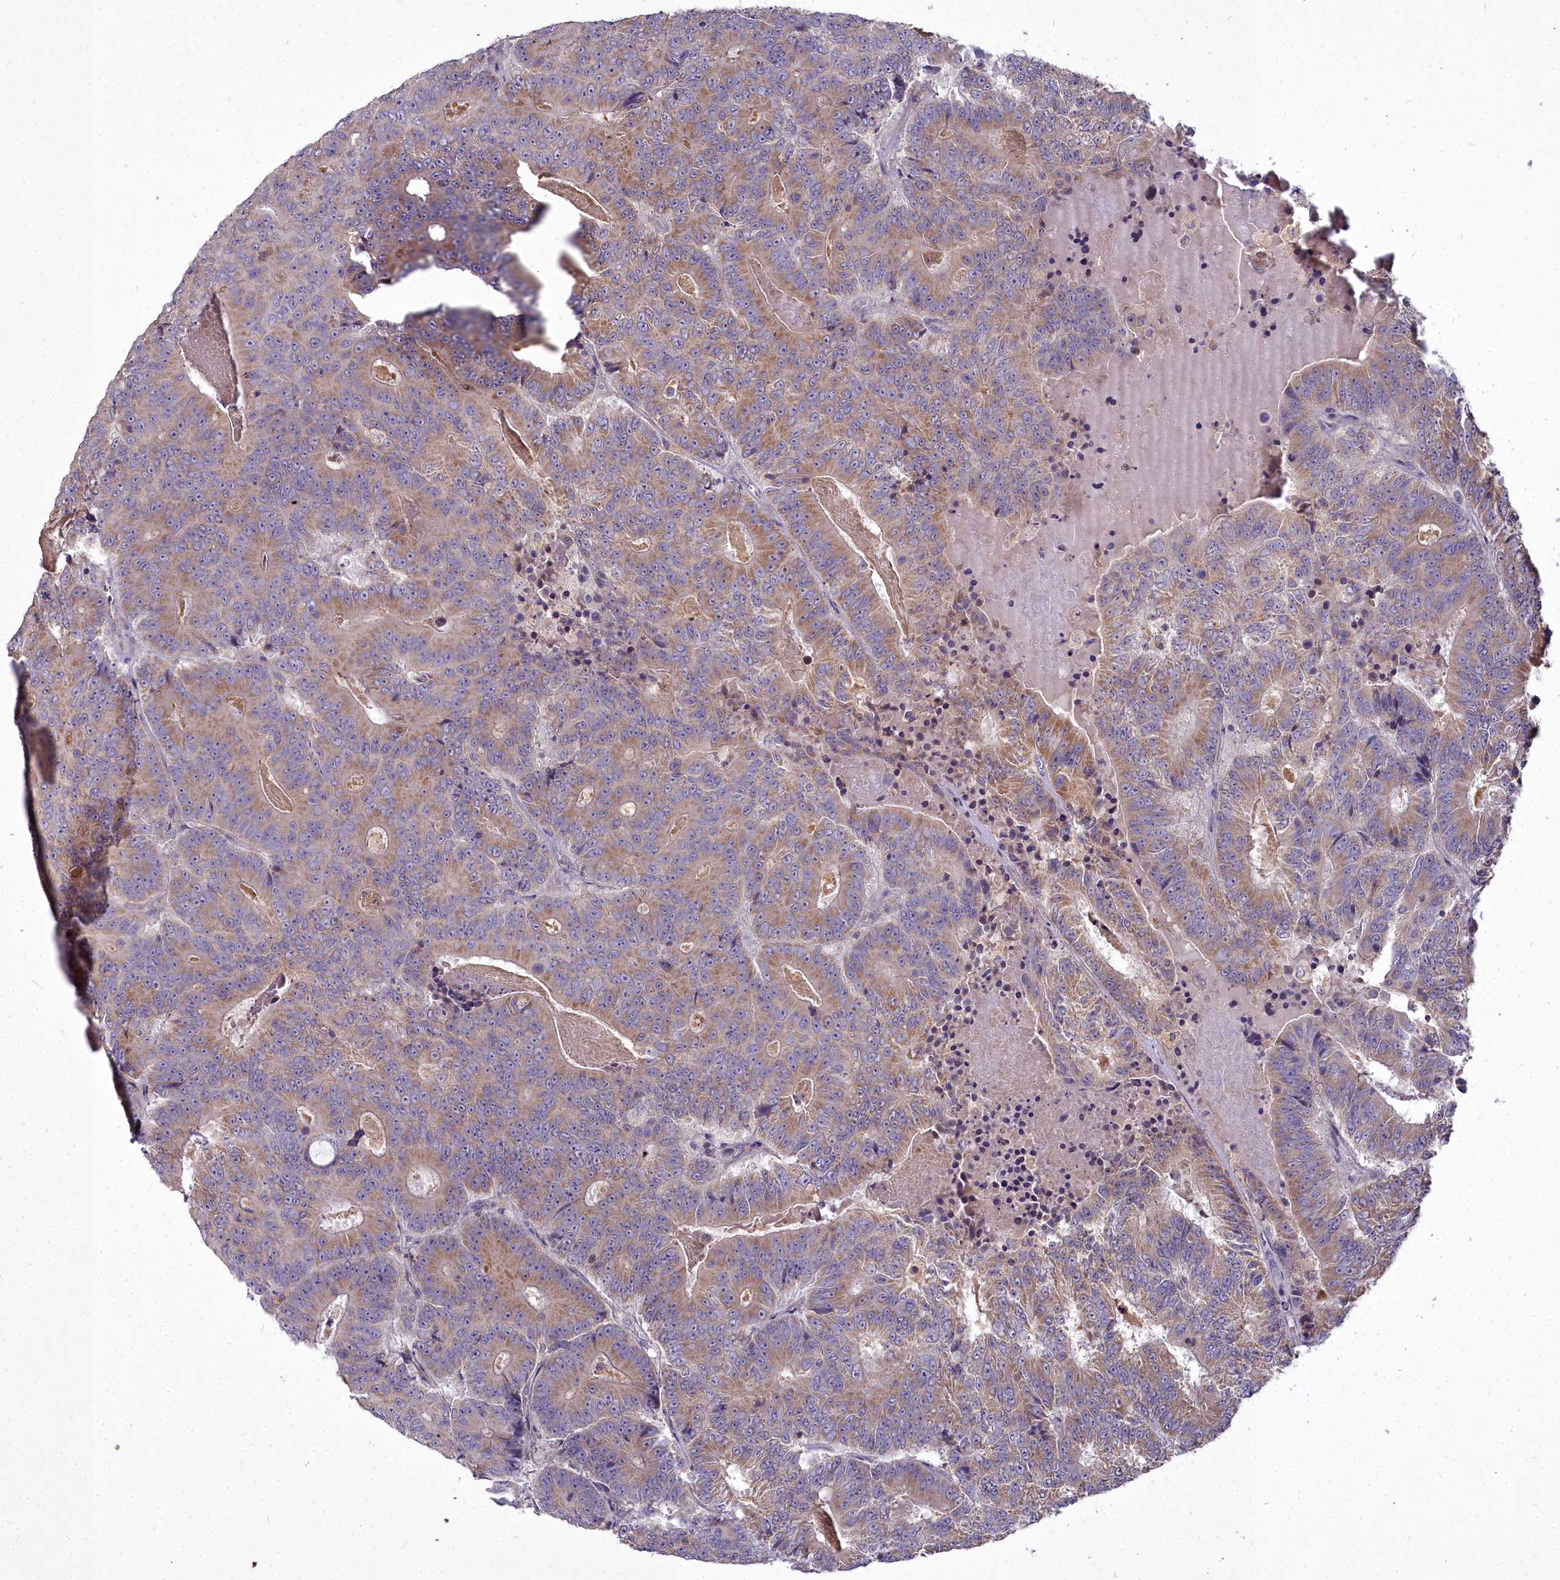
{"staining": {"intensity": "moderate", "quantity": ">75%", "location": "cytoplasmic/membranous"}, "tissue": "colorectal cancer", "cell_type": "Tumor cells", "image_type": "cancer", "snomed": [{"axis": "morphology", "description": "Adenocarcinoma, NOS"}, {"axis": "topography", "description": "Colon"}], "caption": "Immunohistochemistry histopathology image of adenocarcinoma (colorectal) stained for a protein (brown), which displays medium levels of moderate cytoplasmic/membranous expression in about >75% of tumor cells.", "gene": "MICU2", "patient": {"sex": "male", "age": 83}}